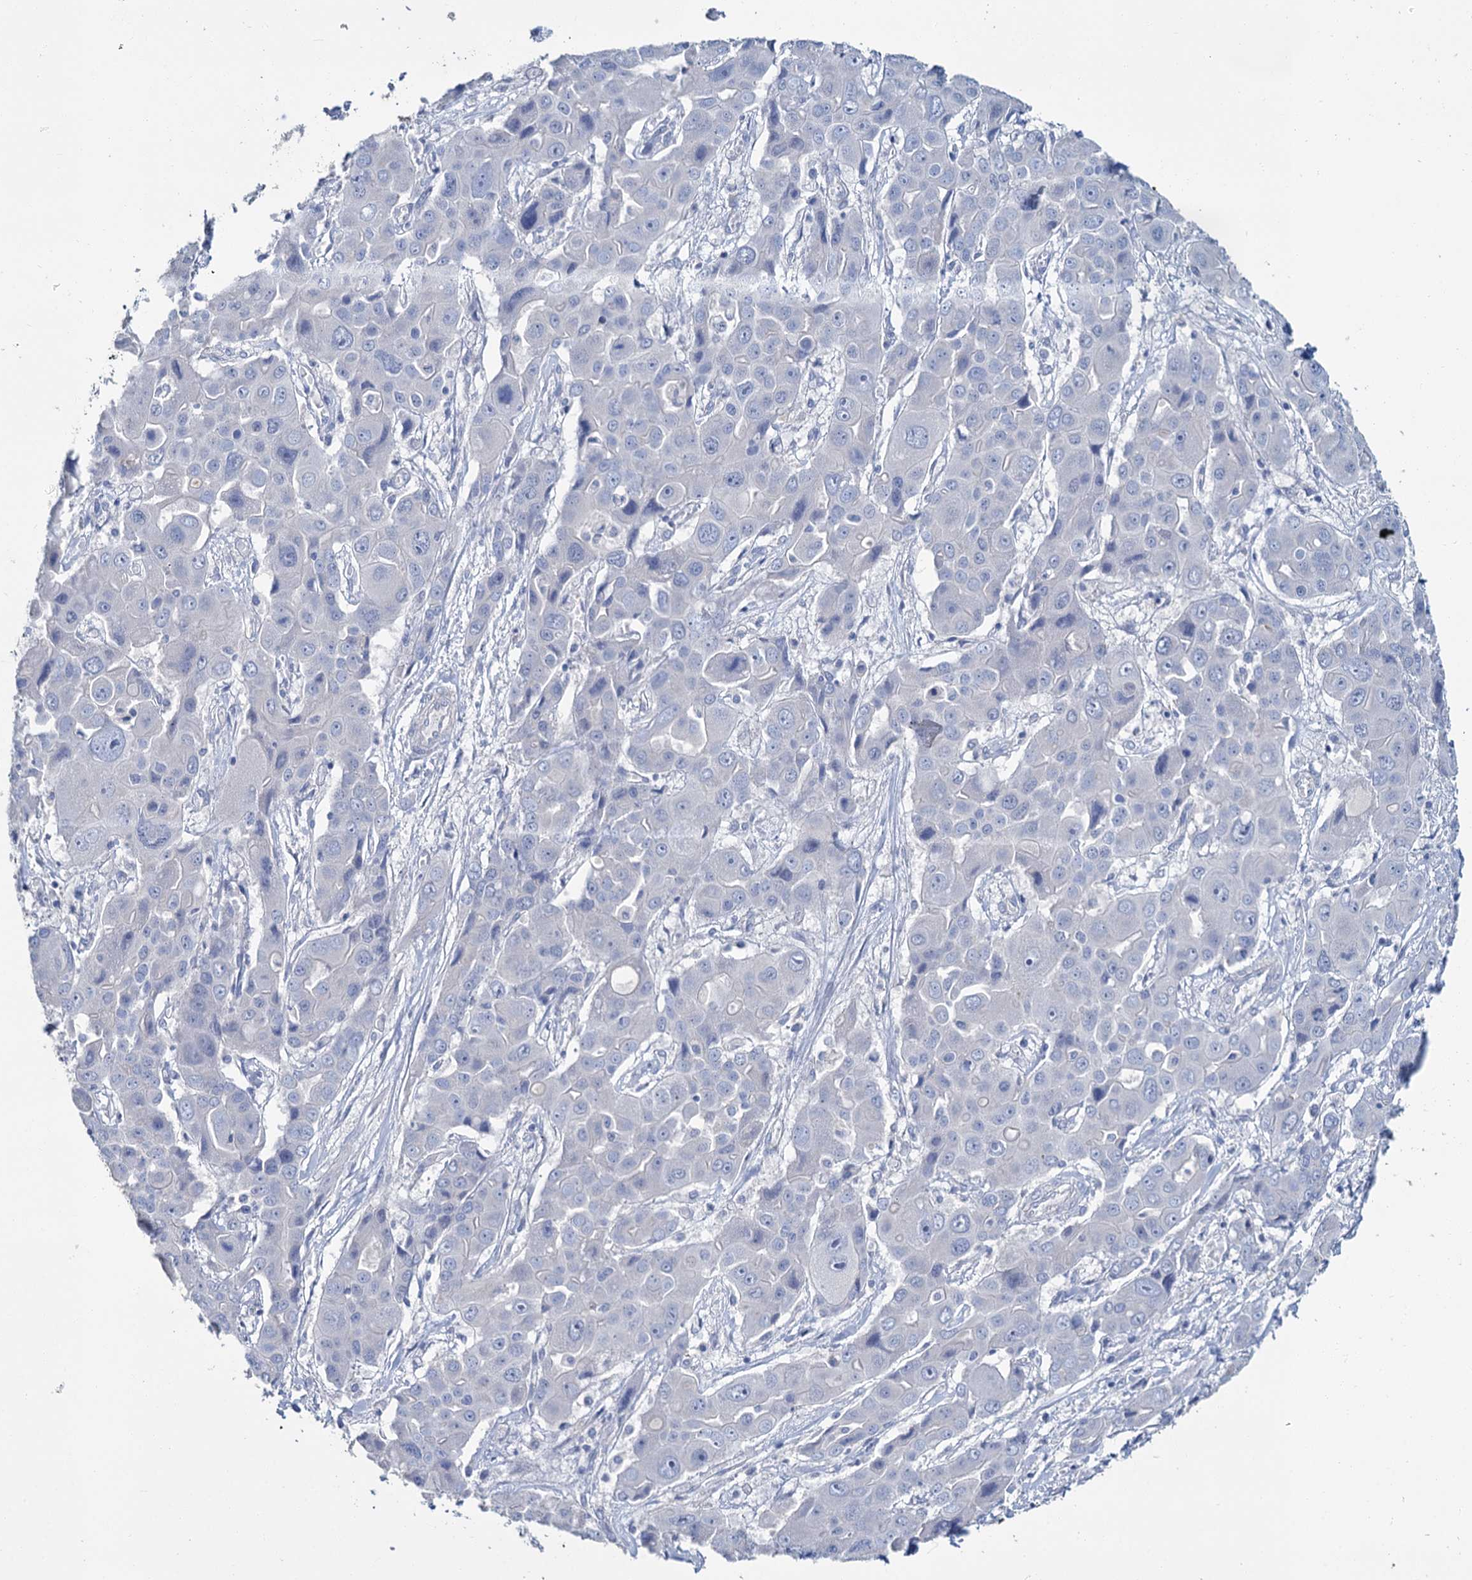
{"staining": {"intensity": "negative", "quantity": "none", "location": "none"}, "tissue": "liver cancer", "cell_type": "Tumor cells", "image_type": "cancer", "snomed": [{"axis": "morphology", "description": "Cholangiocarcinoma"}, {"axis": "topography", "description": "Liver"}], "caption": "Image shows no significant protein expression in tumor cells of liver cancer.", "gene": "SNCB", "patient": {"sex": "male", "age": 67}}